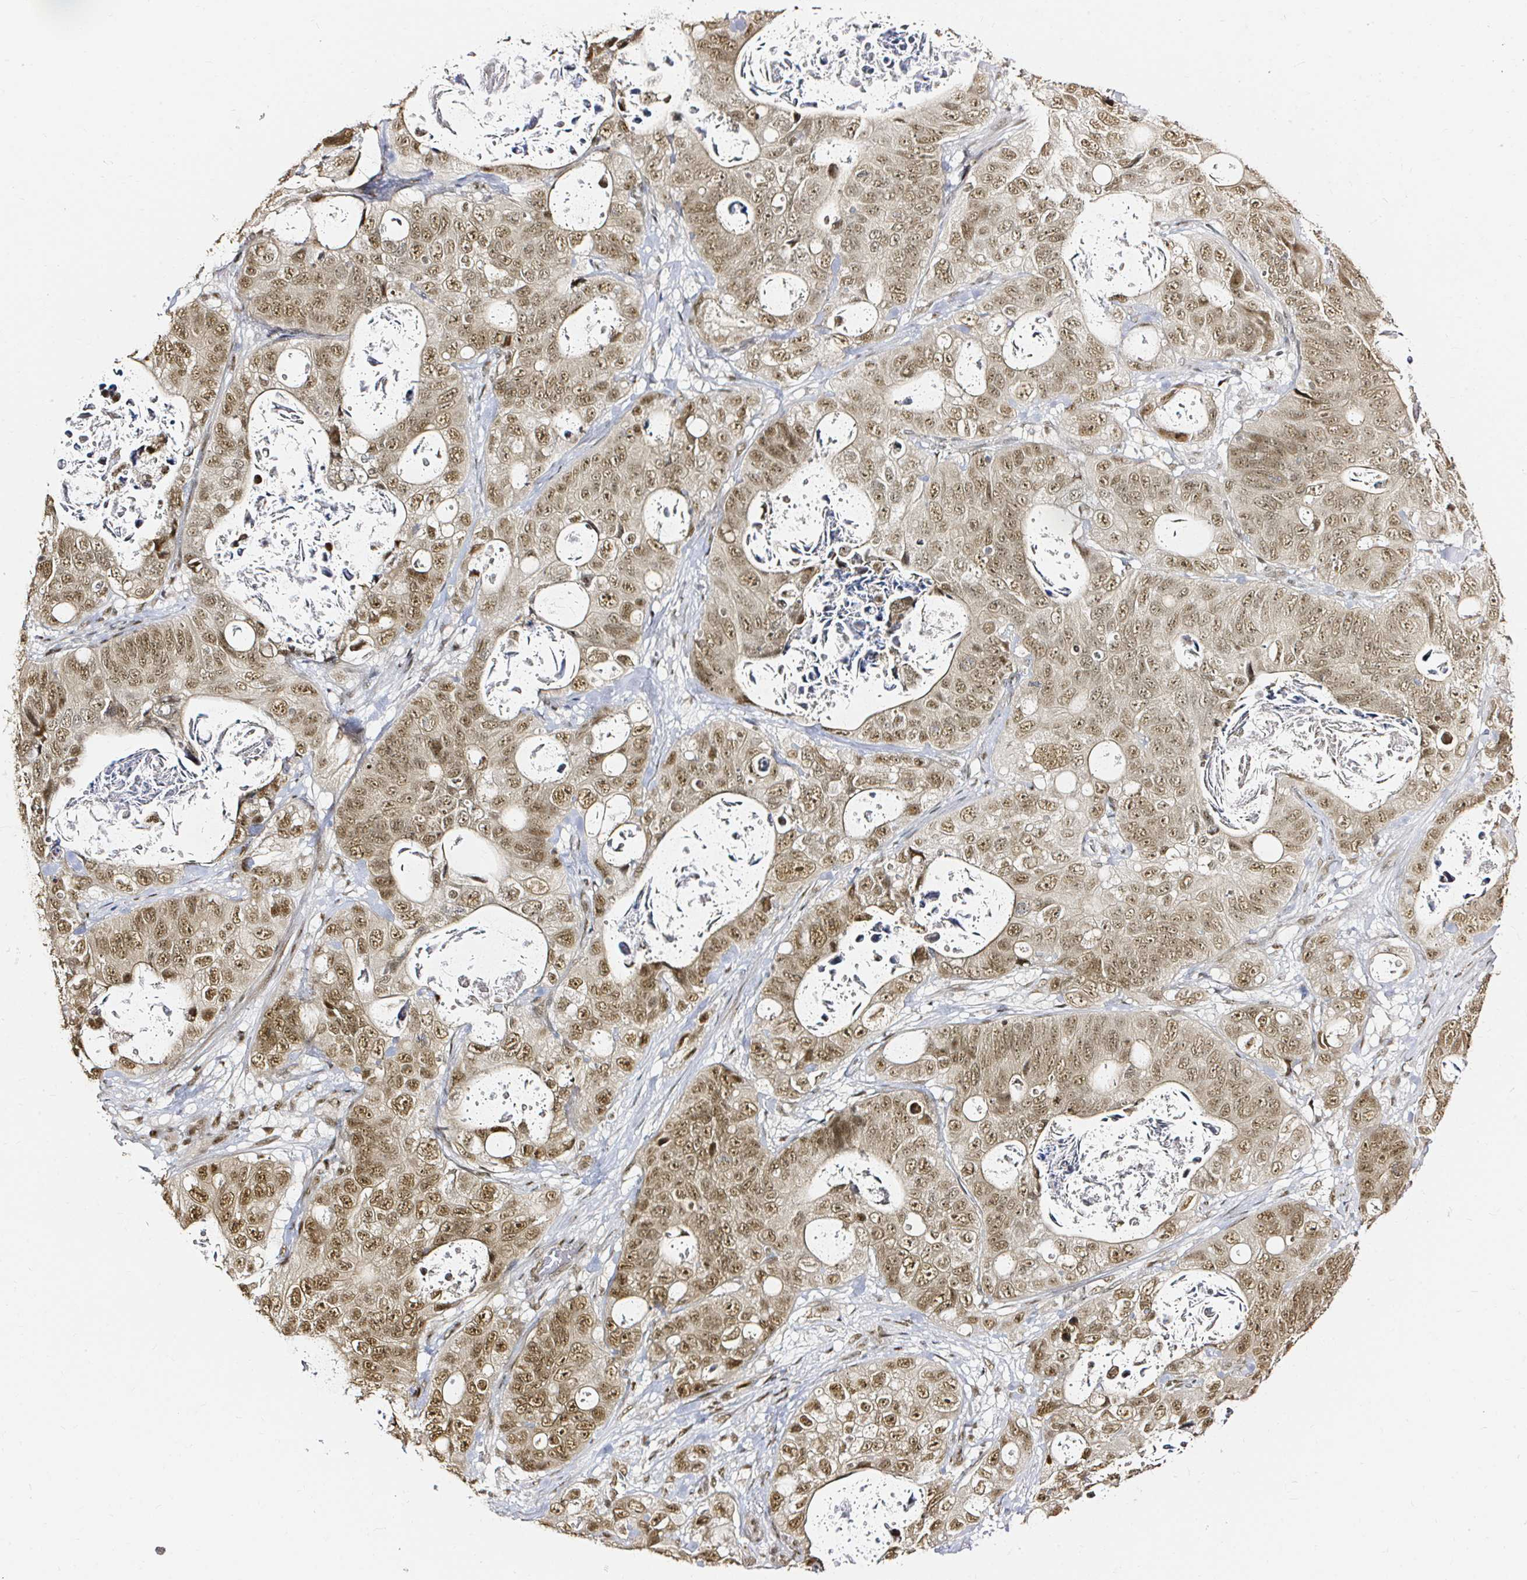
{"staining": {"intensity": "moderate", "quantity": ">75%", "location": "nuclear"}, "tissue": "stomach cancer", "cell_type": "Tumor cells", "image_type": "cancer", "snomed": [{"axis": "morphology", "description": "Normal tissue, NOS"}, {"axis": "morphology", "description": "Adenocarcinoma, NOS"}, {"axis": "topography", "description": "Stomach"}], "caption": "A brown stain highlights moderate nuclear expression of a protein in adenocarcinoma (stomach) tumor cells. (DAB (3,3'-diaminobenzidine) IHC, brown staining for protein, blue staining for nuclei).", "gene": "SNRPC", "patient": {"sex": "female", "age": 89}}